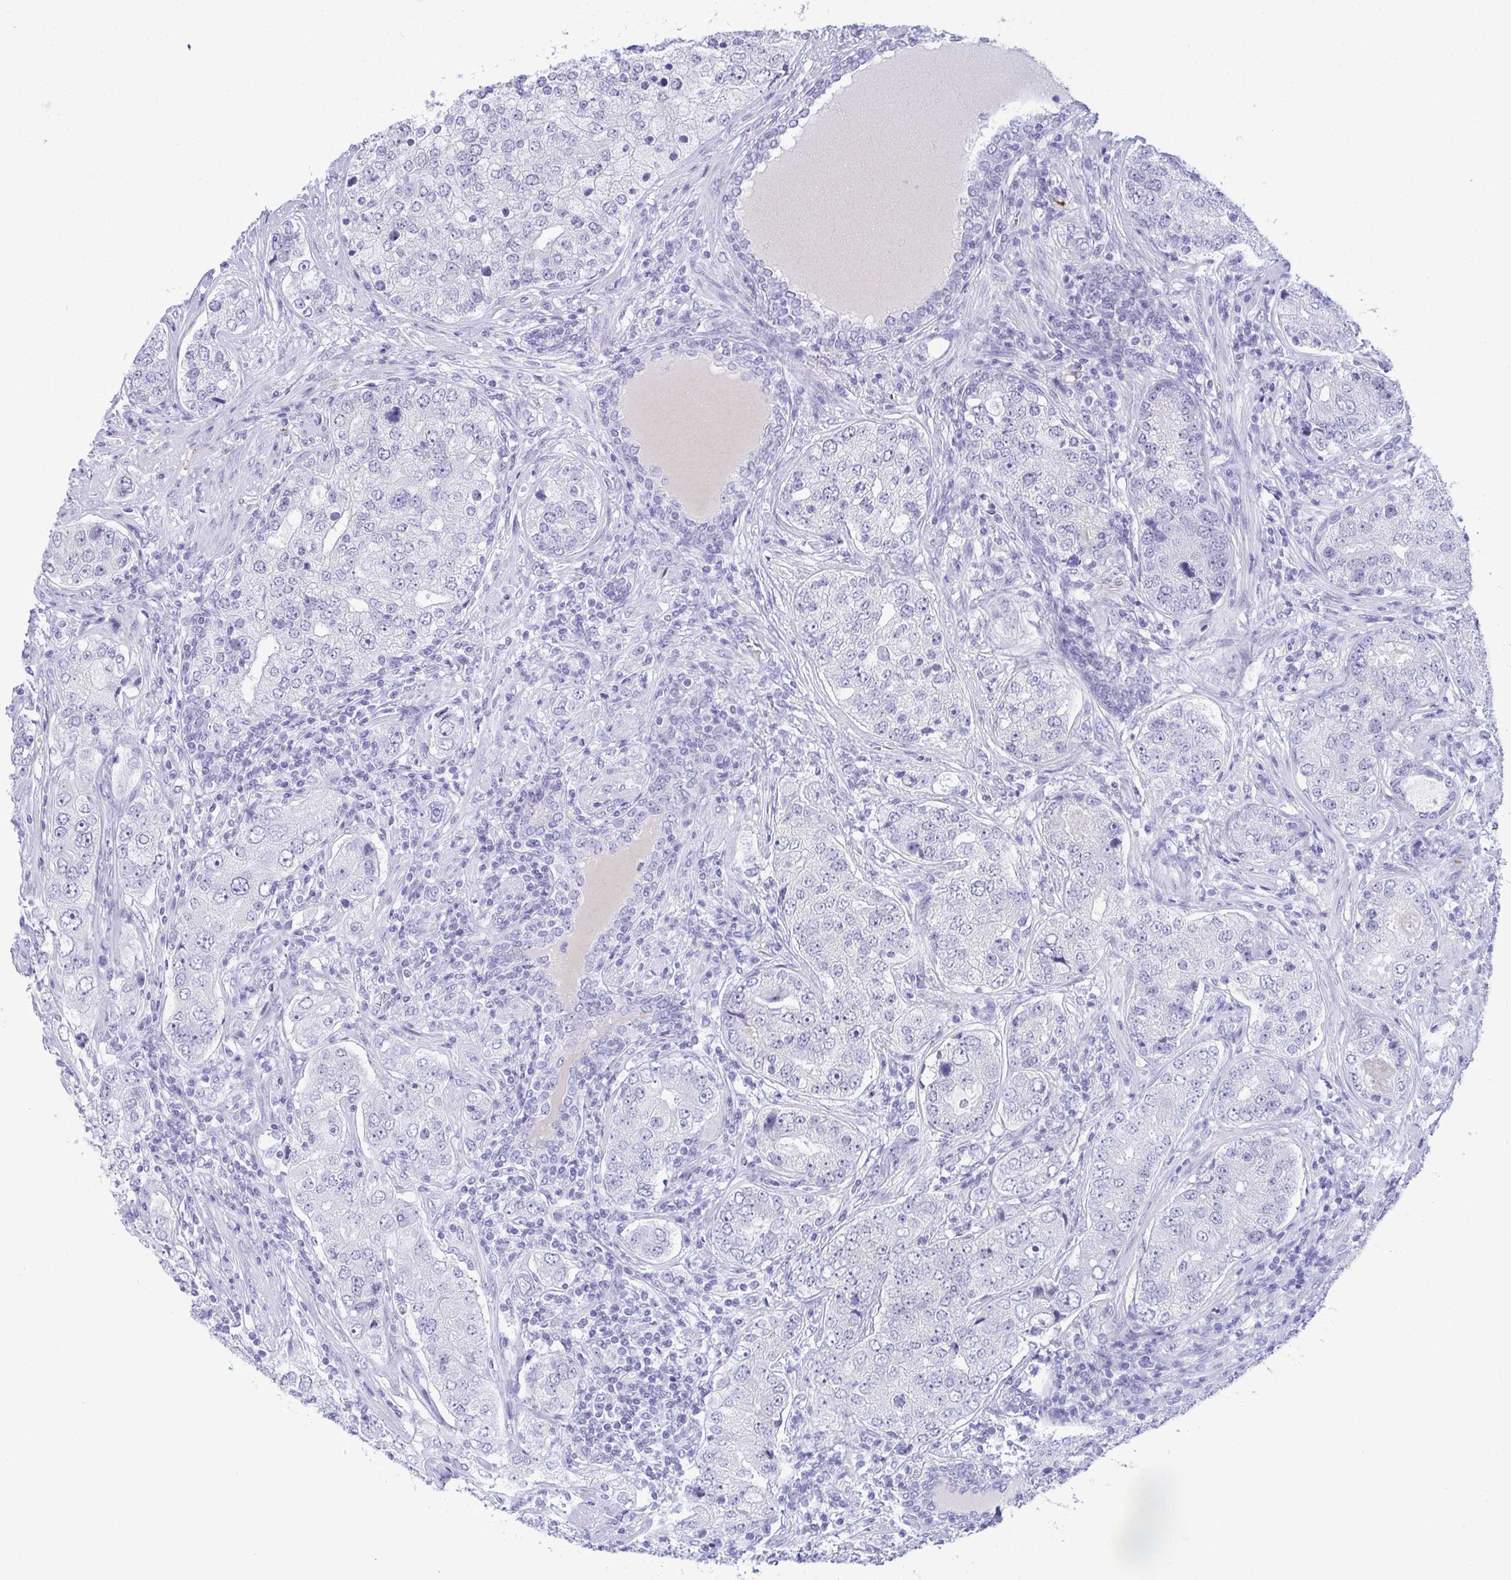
{"staining": {"intensity": "negative", "quantity": "none", "location": "none"}, "tissue": "prostate cancer", "cell_type": "Tumor cells", "image_type": "cancer", "snomed": [{"axis": "morphology", "description": "Adenocarcinoma, High grade"}, {"axis": "topography", "description": "Prostate"}], "caption": "Tumor cells are negative for brown protein staining in prostate high-grade adenocarcinoma.", "gene": "ANKRD60", "patient": {"sex": "male", "age": 60}}